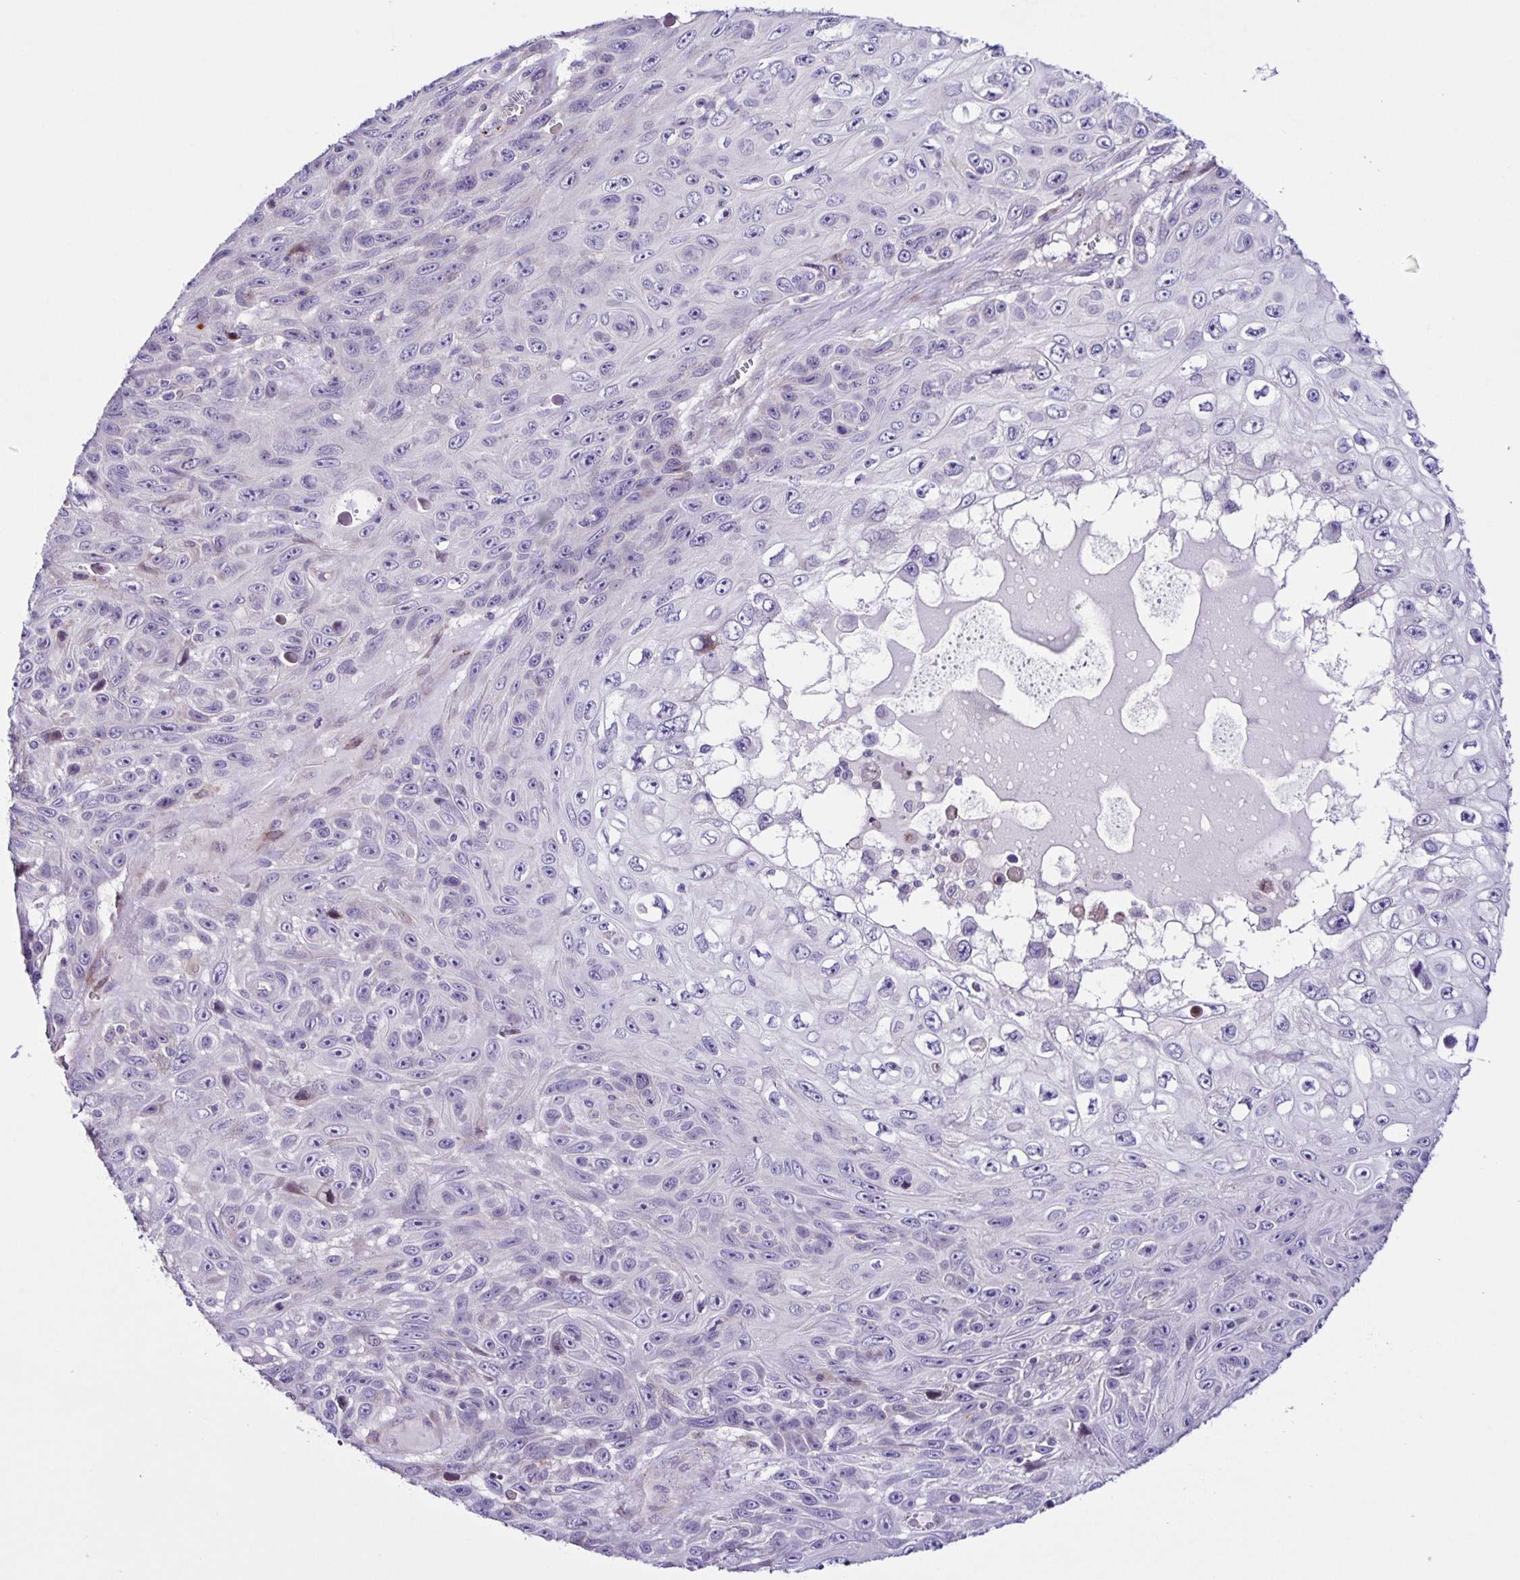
{"staining": {"intensity": "negative", "quantity": "none", "location": "none"}, "tissue": "skin cancer", "cell_type": "Tumor cells", "image_type": "cancer", "snomed": [{"axis": "morphology", "description": "Squamous cell carcinoma, NOS"}, {"axis": "topography", "description": "Skin"}], "caption": "High power microscopy image of an immunohistochemistry (IHC) photomicrograph of skin cancer (squamous cell carcinoma), revealing no significant positivity in tumor cells.", "gene": "RNFT2", "patient": {"sex": "male", "age": 82}}